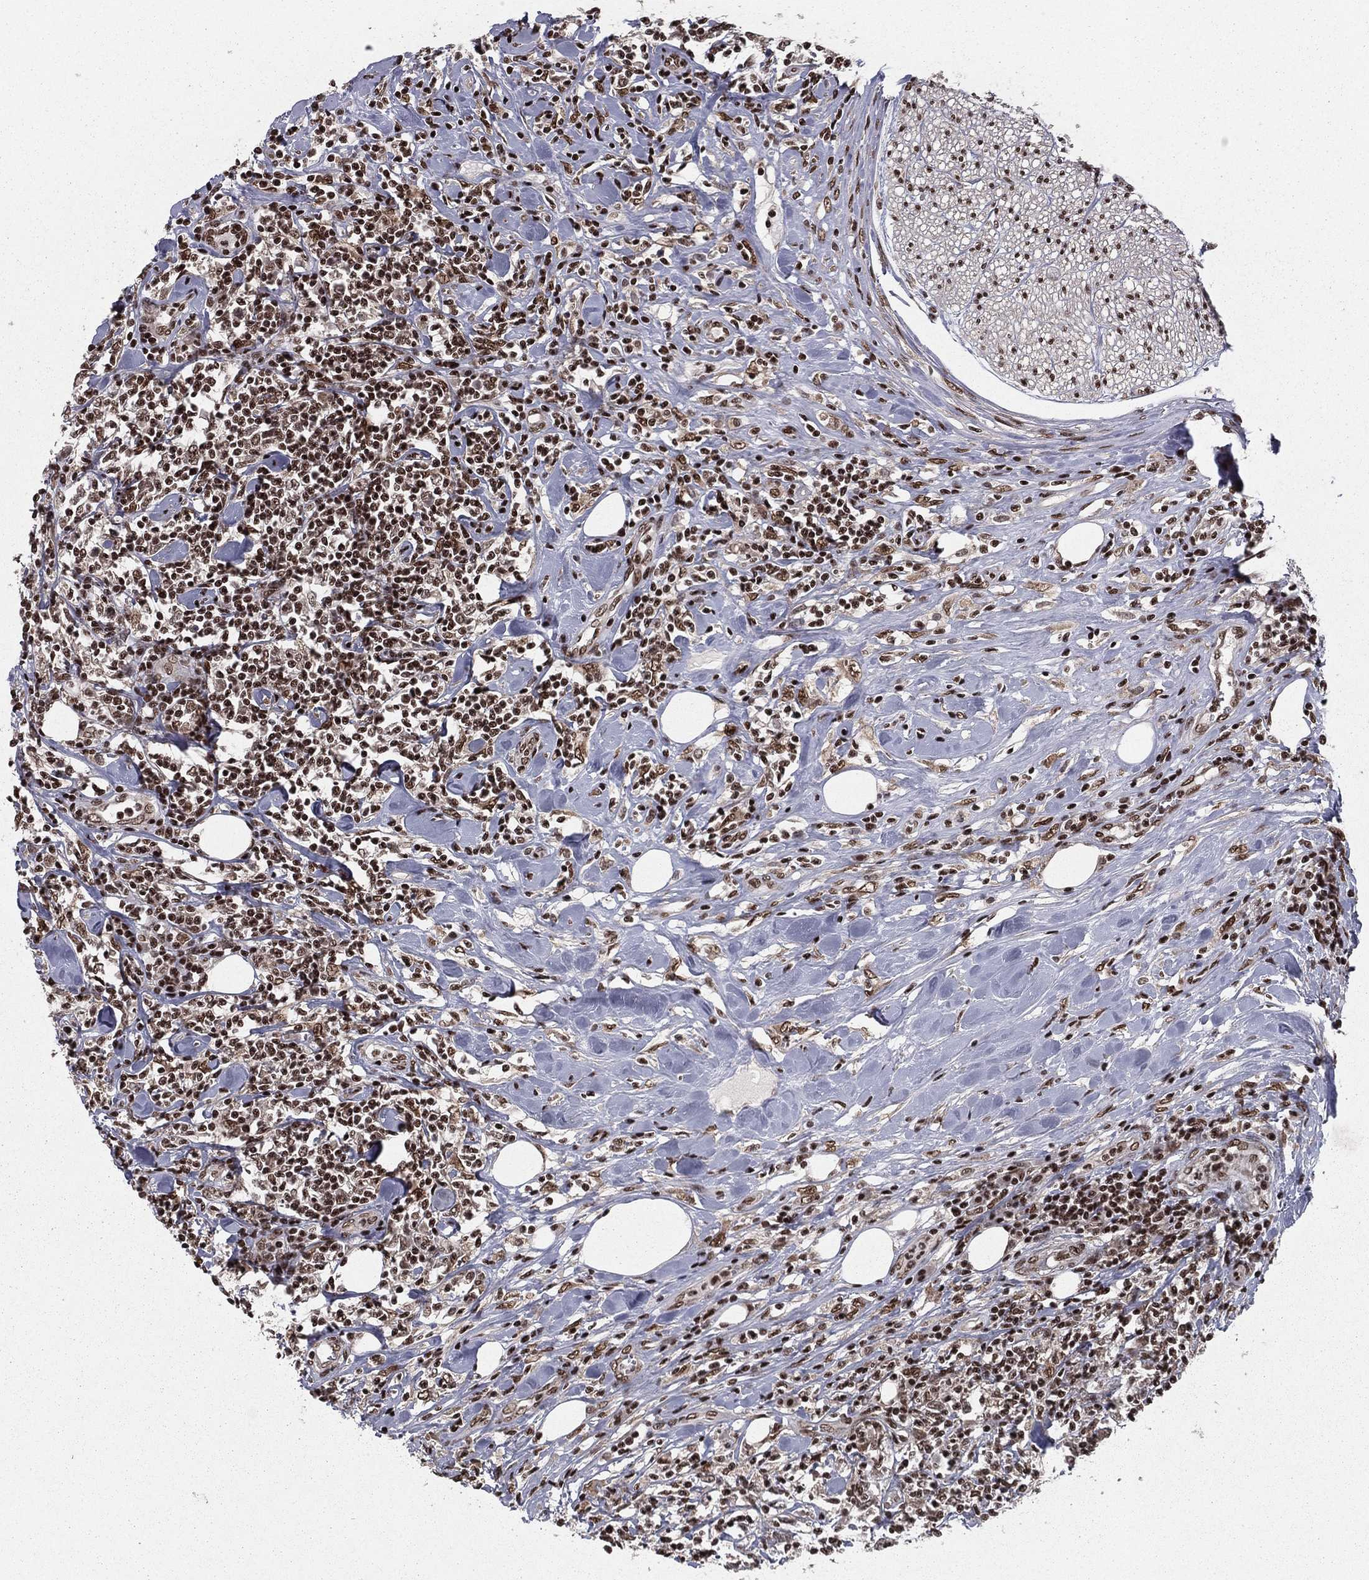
{"staining": {"intensity": "moderate", "quantity": "25%-75%", "location": "nuclear"}, "tissue": "lymphoma", "cell_type": "Tumor cells", "image_type": "cancer", "snomed": [{"axis": "morphology", "description": "Malignant lymphoma, non-Hodgkin's type, High grade"}, {"axis": "topography", "description": "Lymph node"}], "caption": "A micrograph showing moderate nuclear positivity in approximately 25%-75% of tumor cells in high-grade malignant lymphoma, non-Hodgkin's type, as visualized by brown immunohistochemical staining.", "gene": "NFYB", "patient": {"sex": "female", "age": 84}}